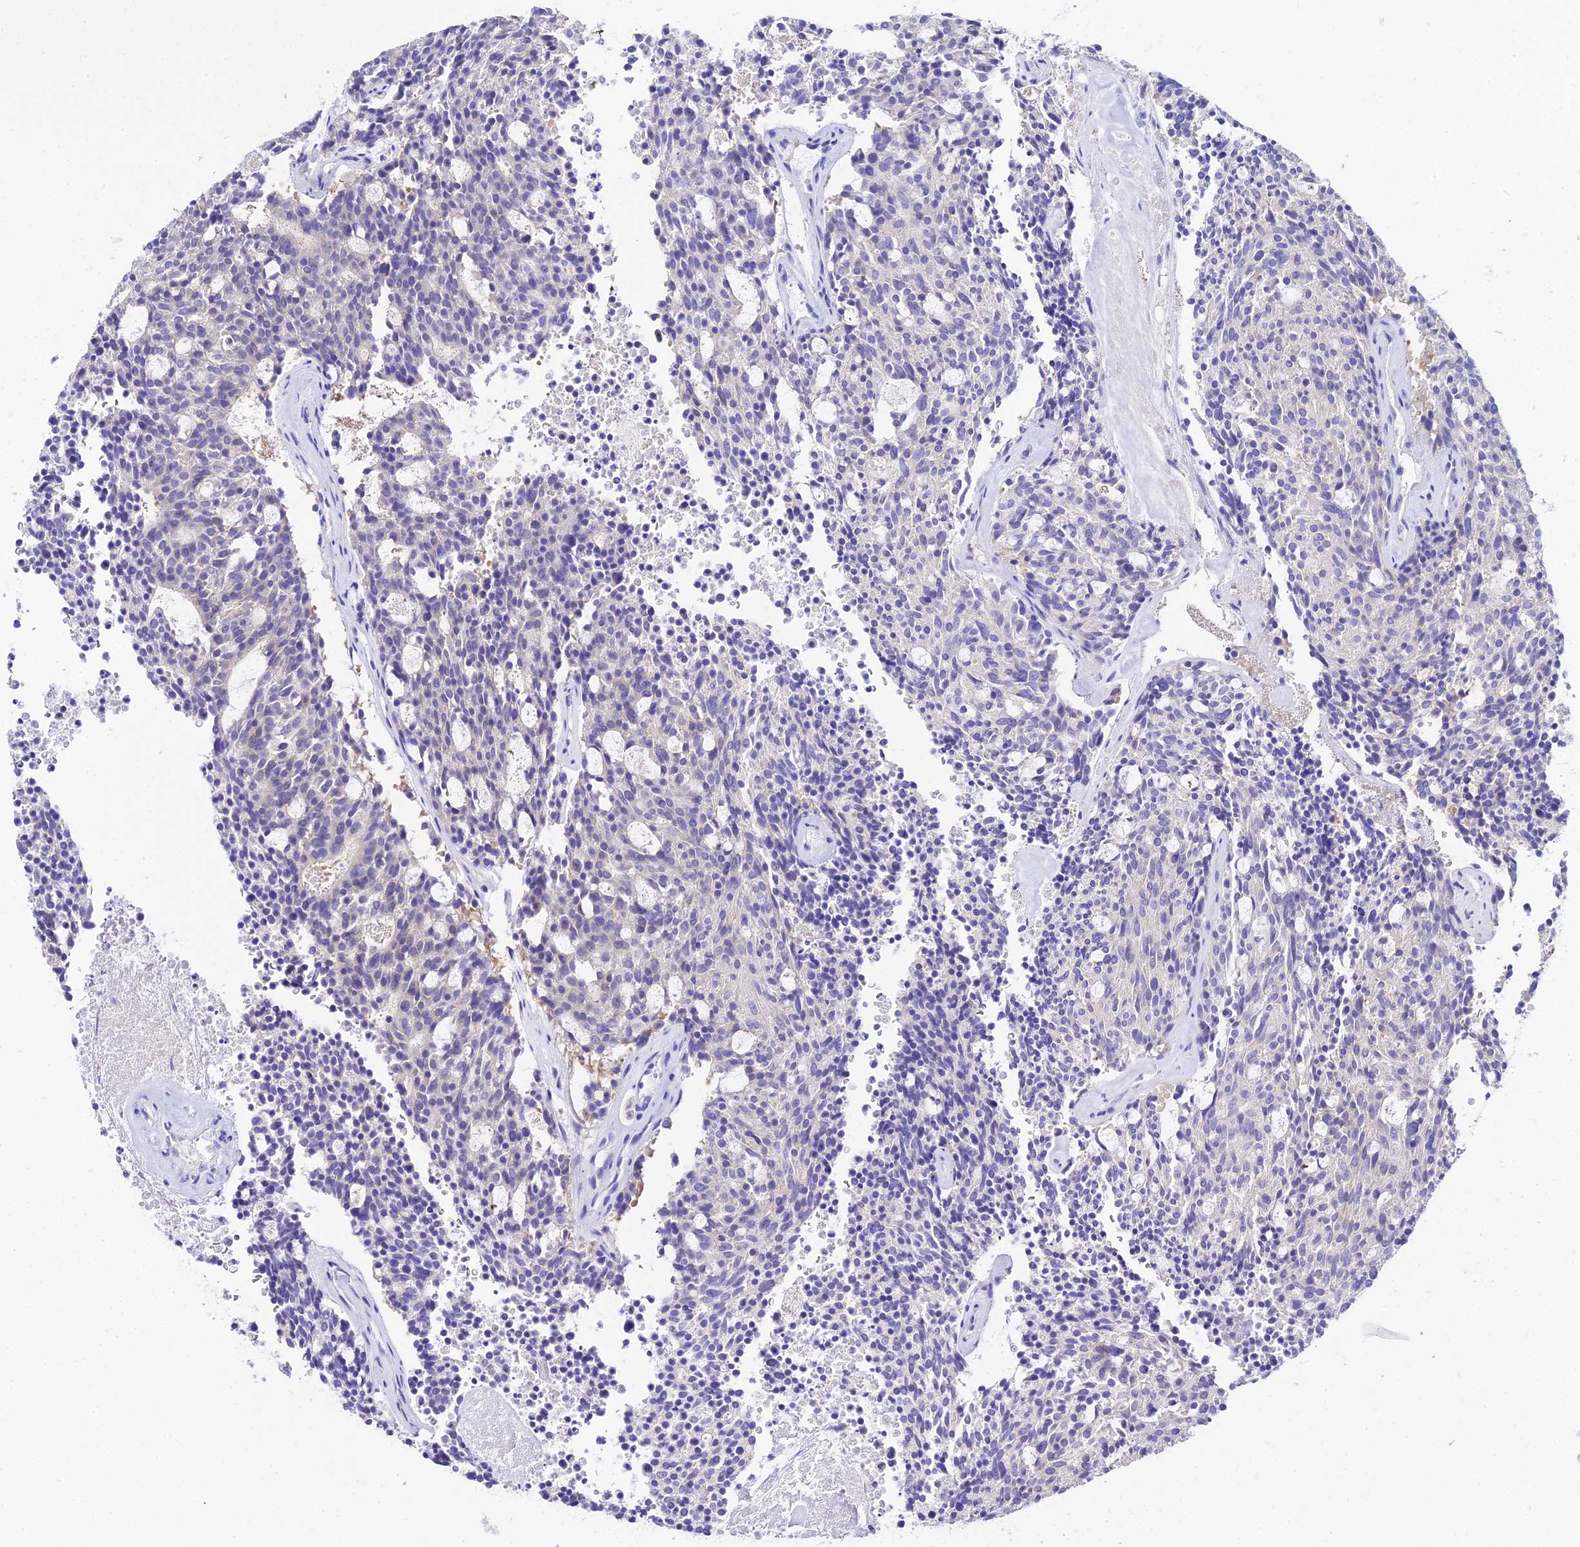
{"staining": {"intensity": "negative", "quantity": "none", "location": "none"}, "tissue": "carcinoid", "cell_type": "Tumor cells", "image_type": "cancer", "snomed": [{"axis": "morphology", "description": "Carcinoid, malignant, NOS"}, {"axis": "topography", "description": "Pancreas"}], "caption": "Immunohistochemistry (IHC) micrograph of carcinoid (malignant) stained for a protein (brown), which exhibits no staining in tumor cells.", "gene": "TUBA3D", "patient": {"sex": "female", "age": 54}}